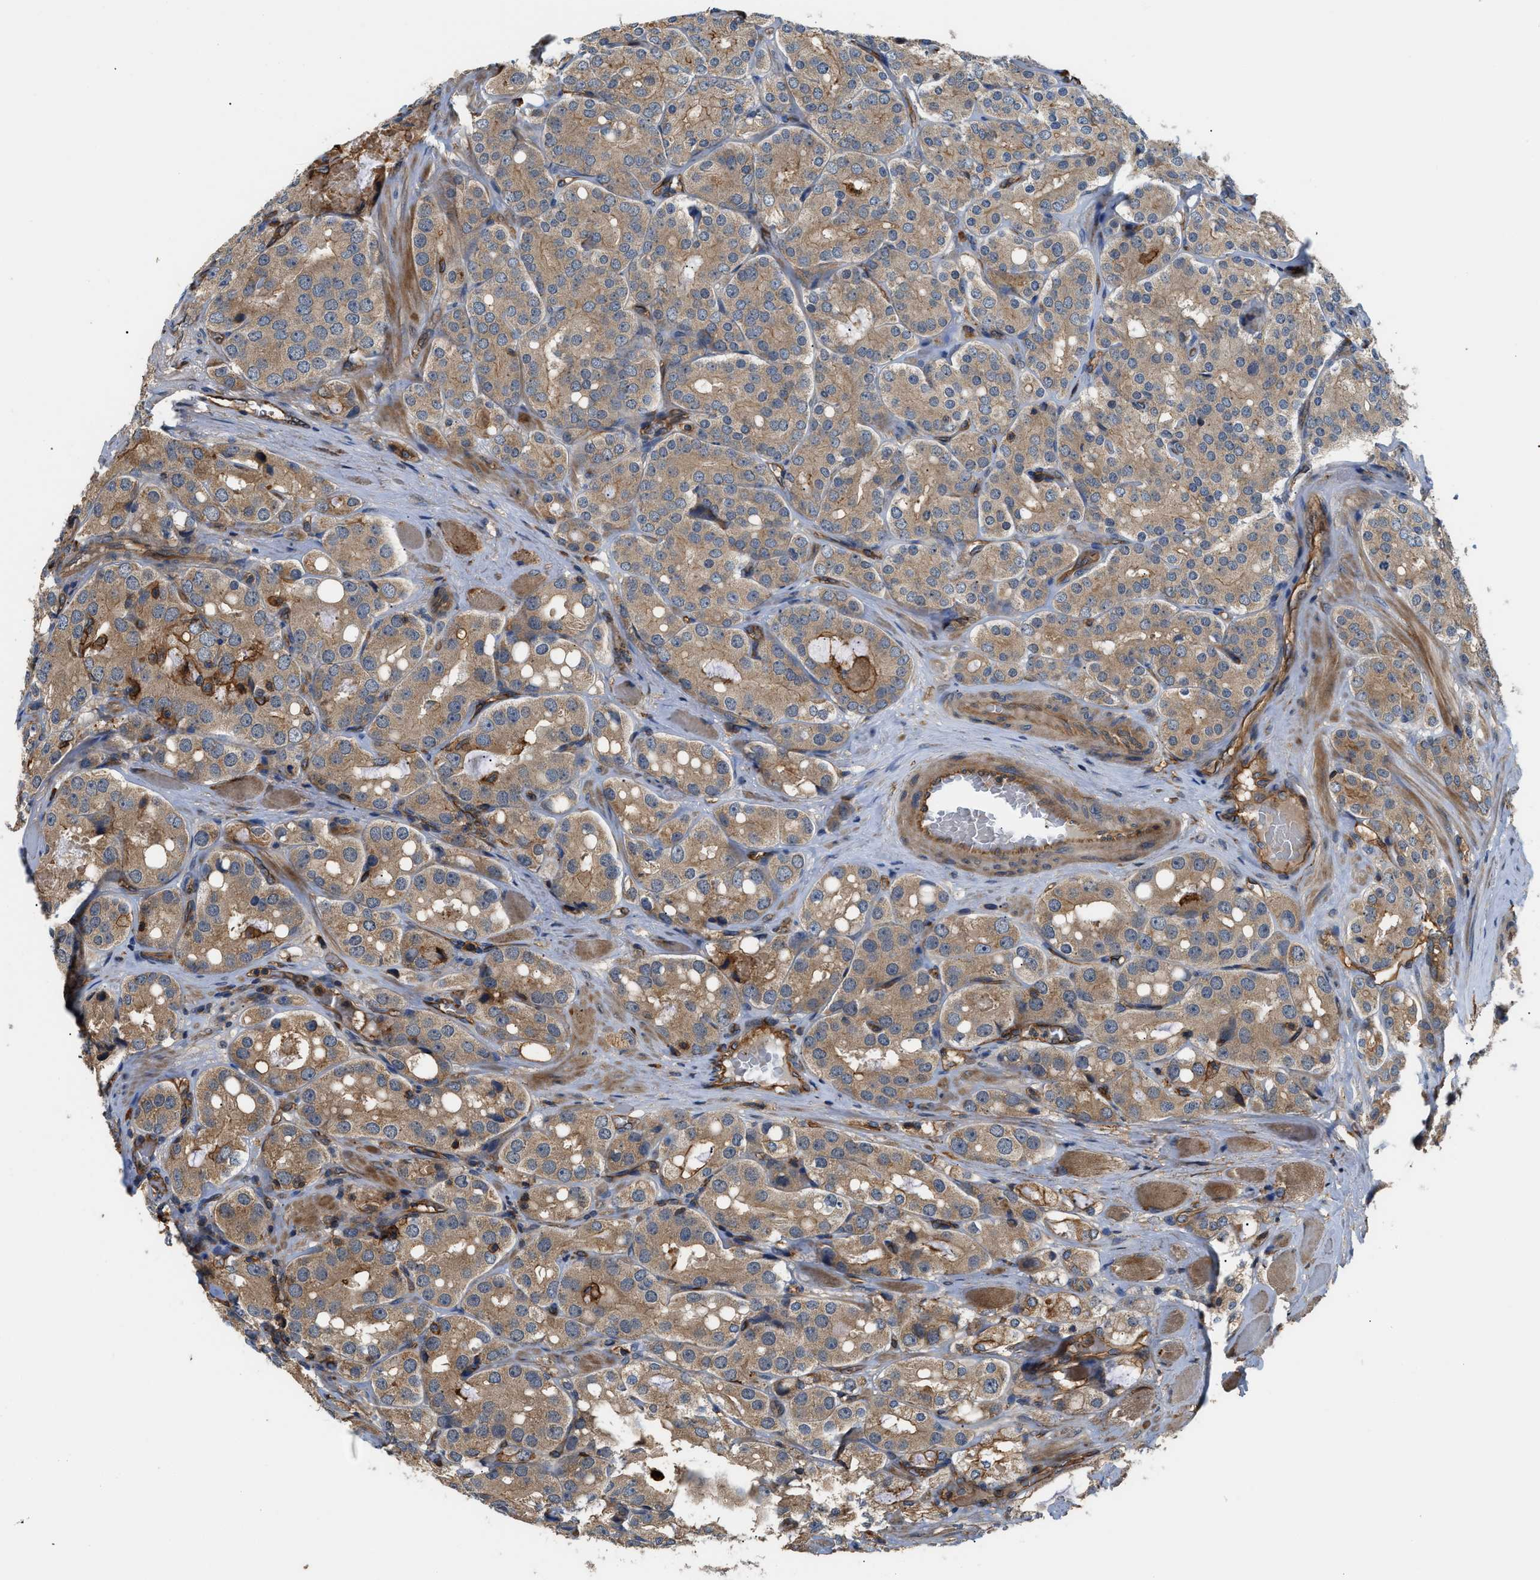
{"staining": {"intensity": "moderate", "quantity": ">75%", "location": "cytoplasmic/membranous"}, "tissue": "prostate cancer", "cell_type": "Tumor cells", "image_type": "cancer", "snomed": [{"axis": "morphology", "description": "Adenocarcinoma, High grade"}, {"axis": "topography", "description": "Prostate"}], "caption": "Brown immunohistochemical staining in high-grade adenocarcinoma (prostate) displays moderate cytoplasmic/membranous expression in approximately >75% of tumor cells.", "gene": "DDHD2", "patient": {"sex": "male", "age": 65}}